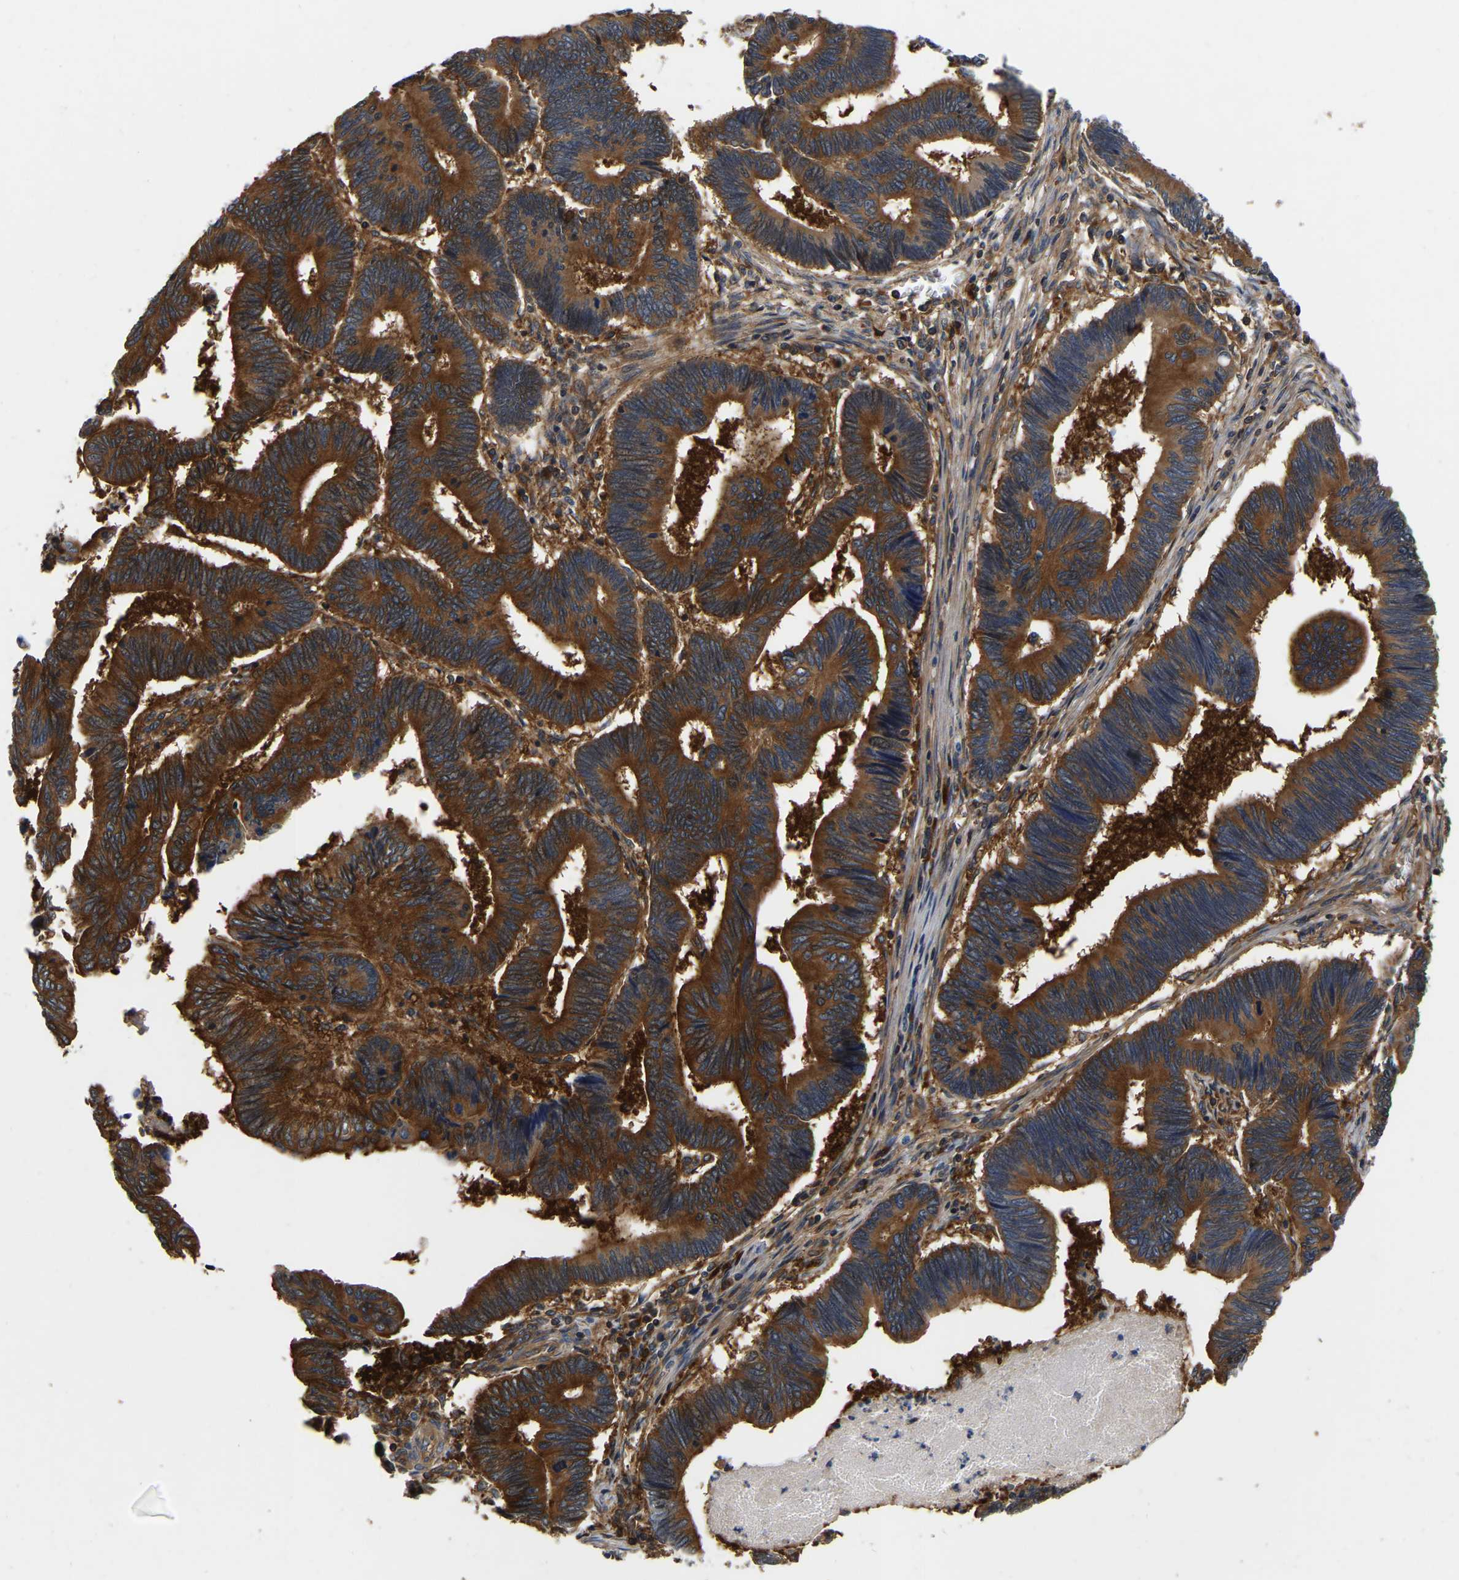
{"staining": {"intensity": "strong", "quantity": ">75%", "location": "cytoplasmic/membranous"}, "tissue": "pancreatic cancer", "cell_type": "Tumor cells", "image_type": "cancer", "snomed": [{"axis": "morphology", "description": "Adenocarcinoma, NOS"}, {"axis": "topography", "description": "Pancreas"}], "caption": "Immunohistochemical staining of pancreatic cancer demonstrates high levels of strong cytoplasmic/membranous protein positivity in approximately >75% of tumor cells.", "gene": "GARS1", "patient": {"sex": "female", "age": 70}}